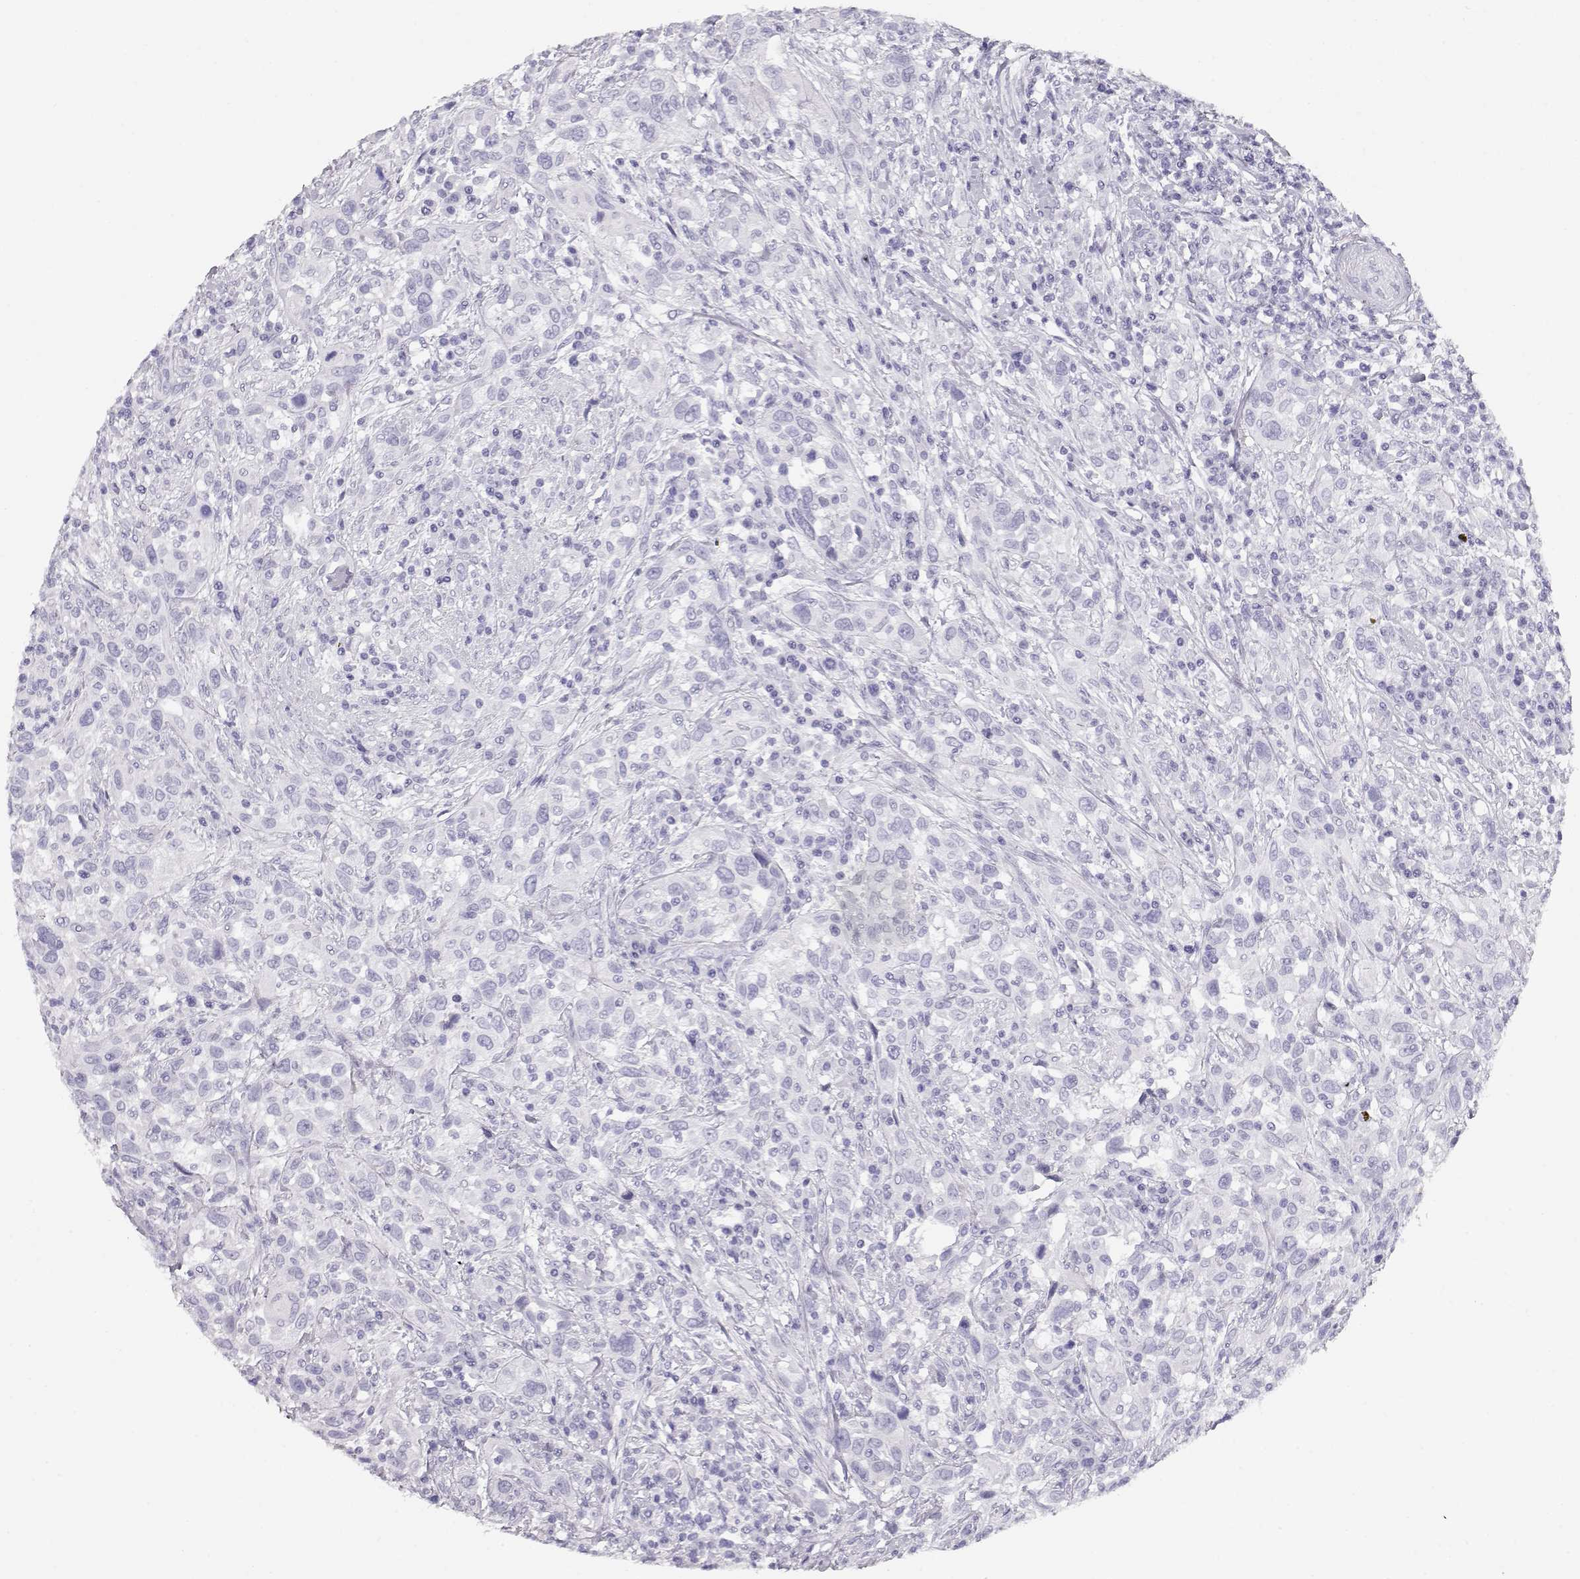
{"staining": {"intensity": "negative", "quantity": "none", "location": "none"}, "tissue": "urothelial cancer", "cell_type": "Tumor cells", "image_type": "cancer", "snomed": [{"axis": "morphology", "description": "Urothelial carcinoma, NOS"}, {"axis": "morphology", "description": "Urothelial carcinoma, High grade"}, {"axis": "topography", "description": "Urinary bladder"}], "caption": "Immunohistochemical staining of human urothelial cancer exhibits no significant staining in tumor cells.", "gene": "TKTL1", "patient": {"sex": "female", "age": 64}}